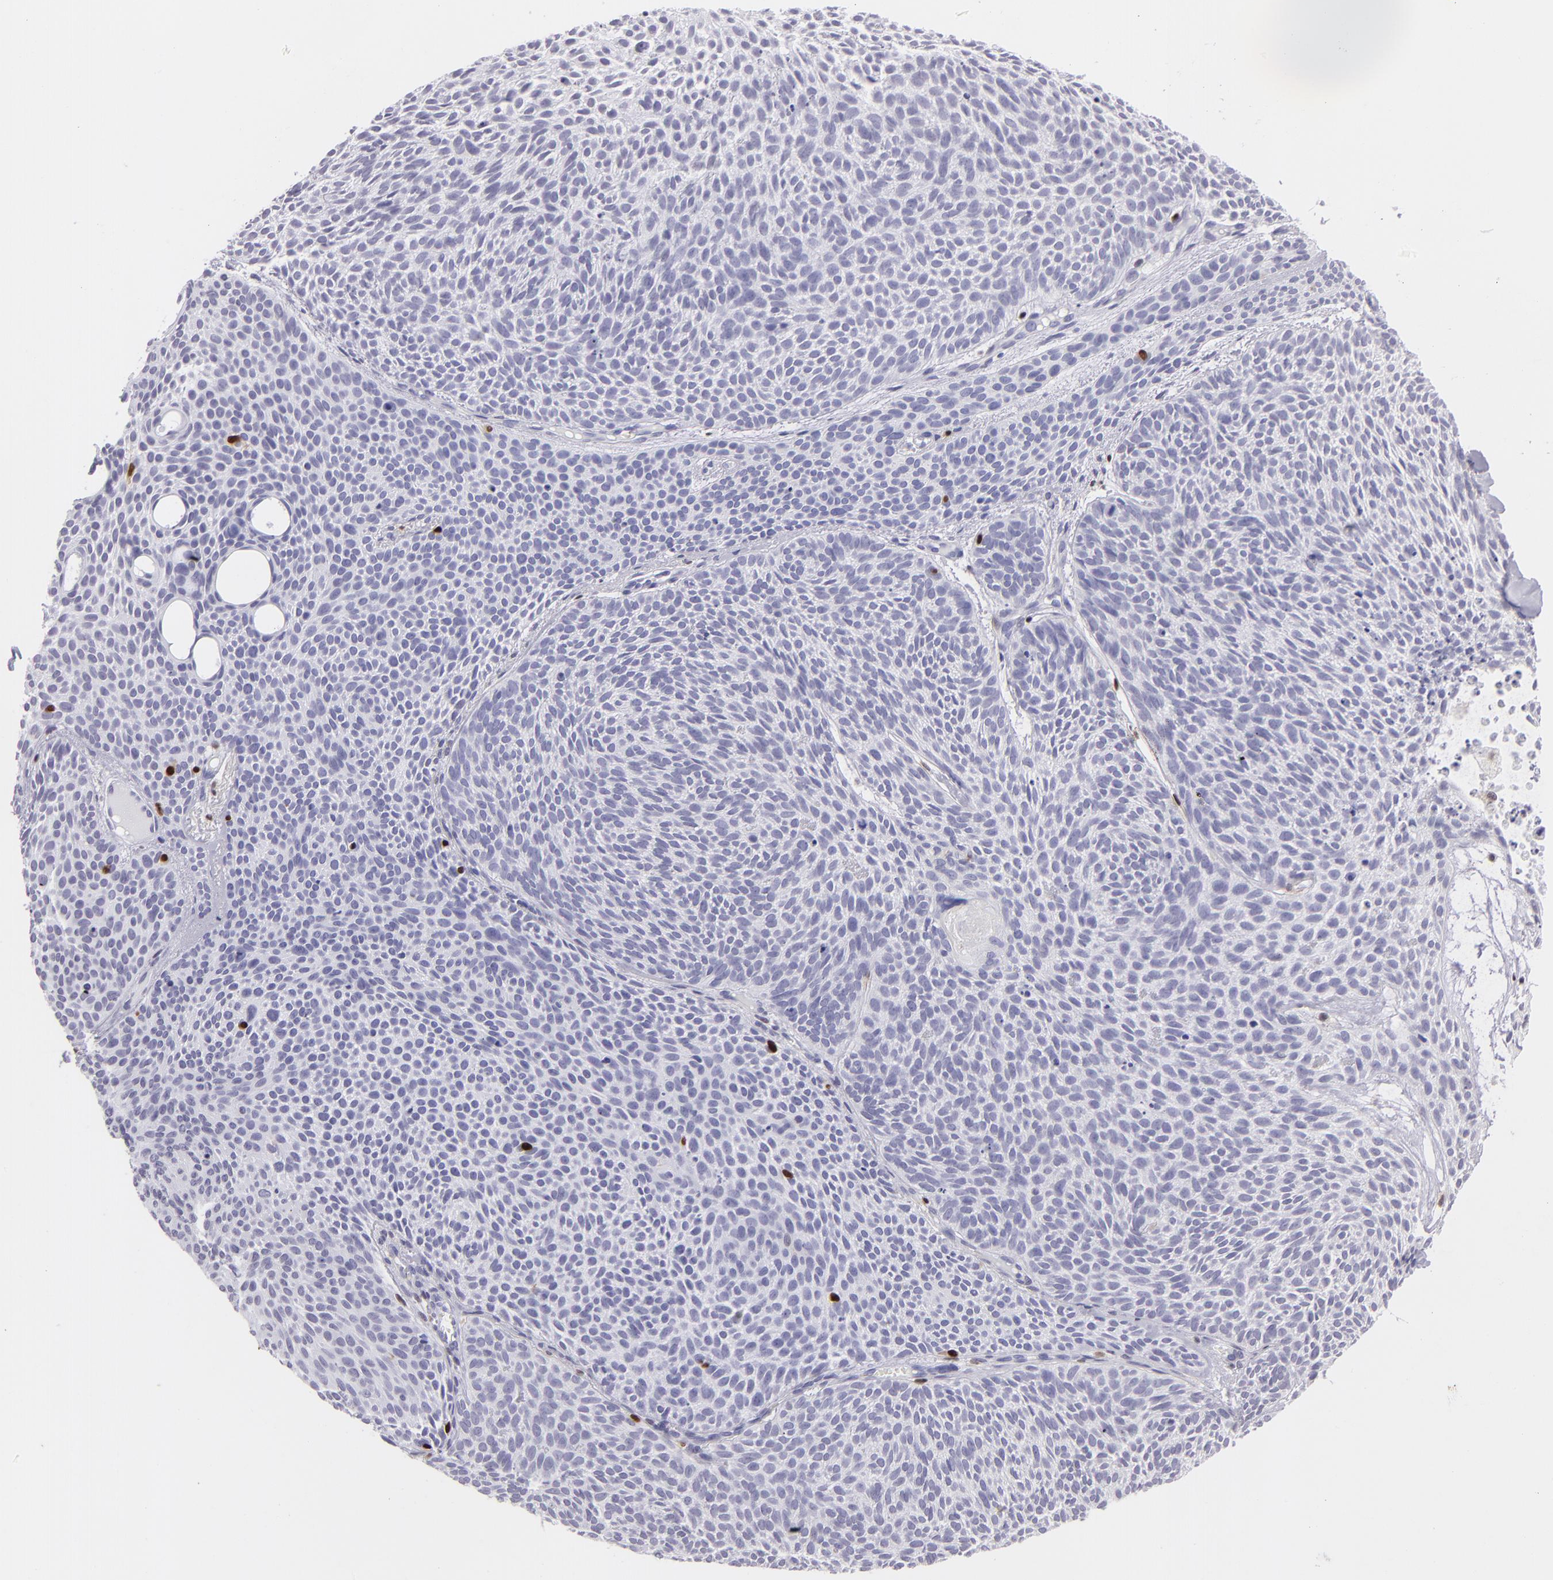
{"staining": {"intensity": "negative", "quantity": "none", "location": "none"}, "tissue": "skin cancer", "cell_type": "Tumor cells", "image_type": "cancer", "snomed": [{"axis": "morphology", "description": "Basal cell carcinoma"}, {"axis": "topography", "description": "Skin"}], "caption": "DAB (3,3'-diaminobenzidine) immunohistochemical staining of skin cancer exhibits no significant staining in tumor cells.", "gene": "MITF", "patient": {"sex": "male", "age": 84}}